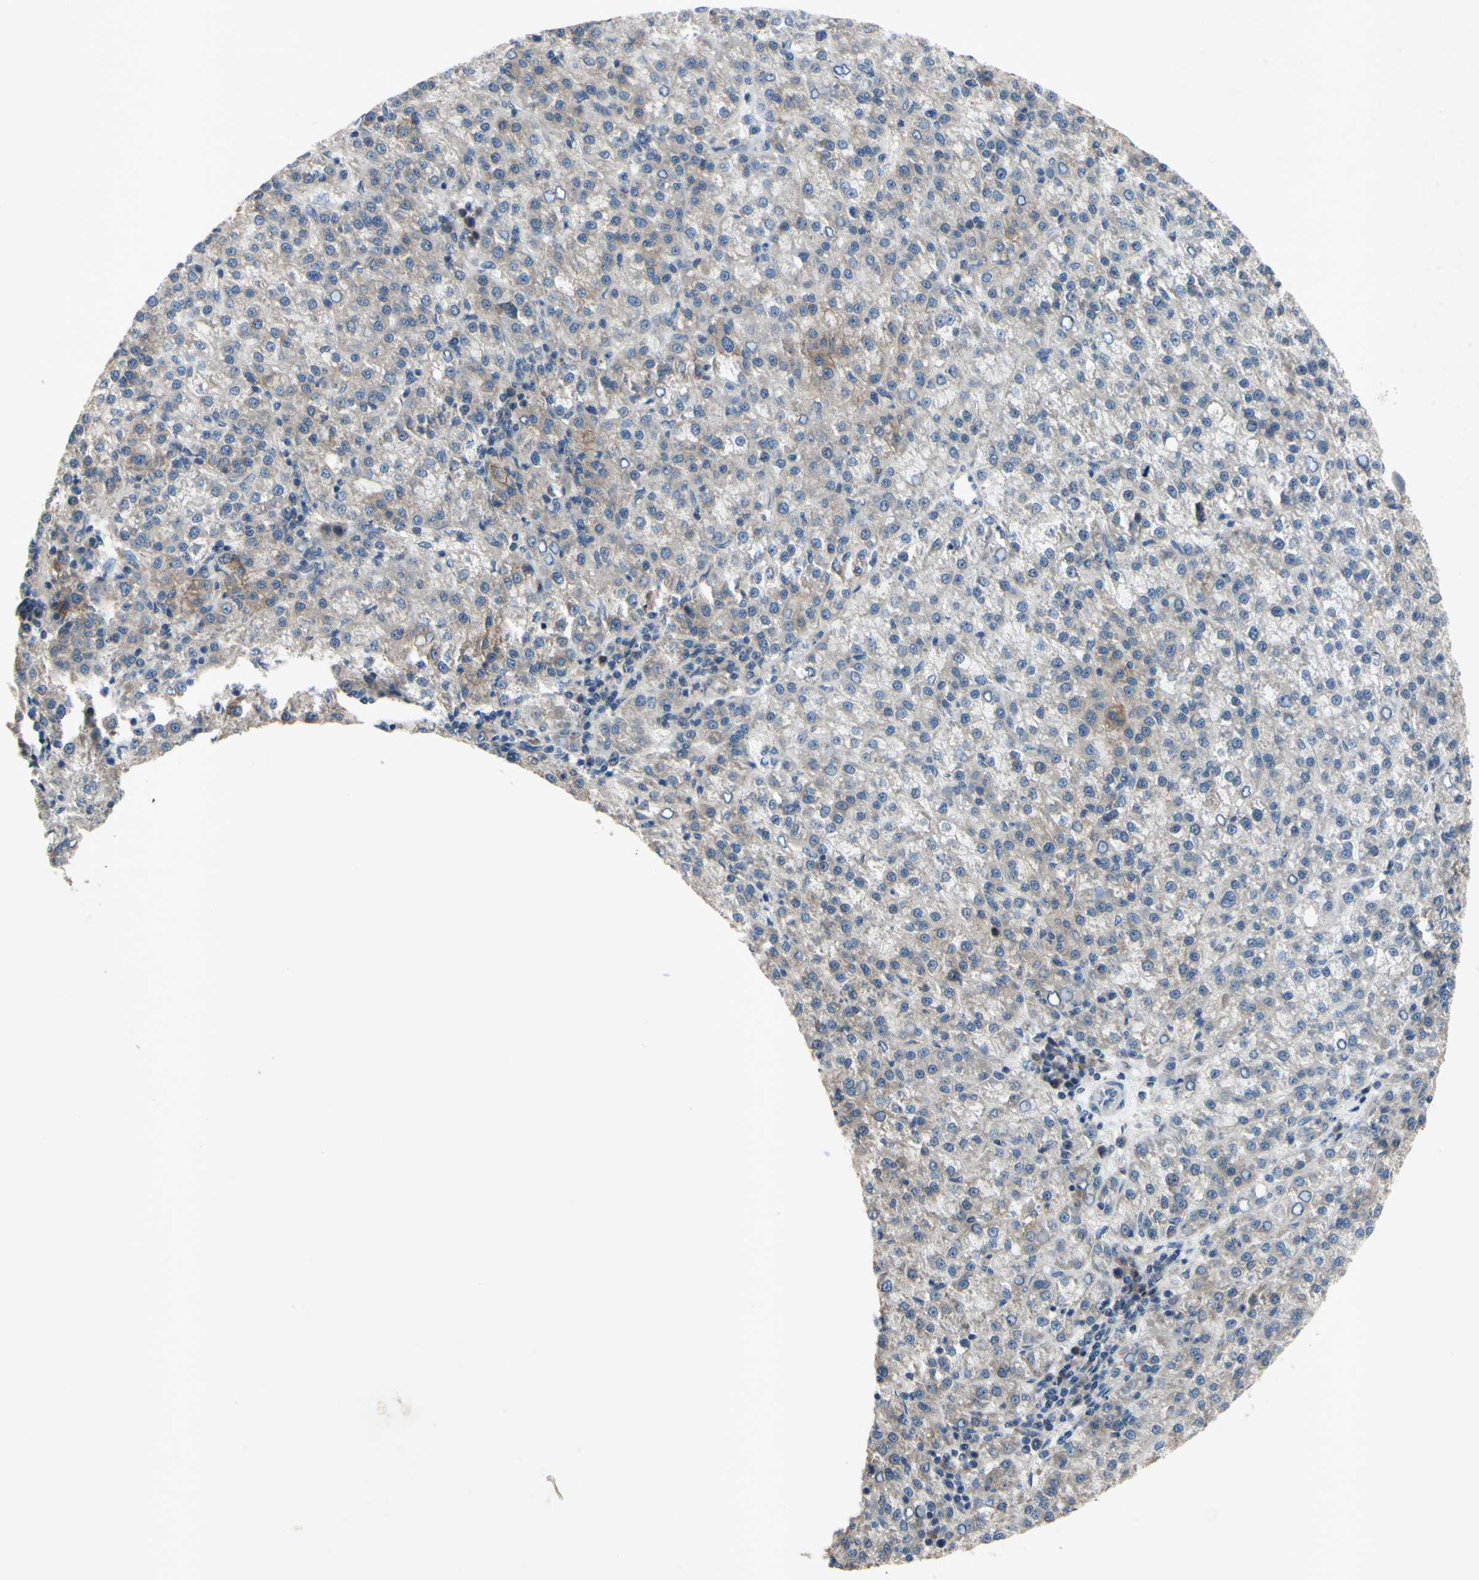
{"staining": {"intensity": "weak", "quantity": "<25%", "location": "cytoplasmic/membranous"}, "tissue": "liver cancer", "cell_type": "Tumor cells", "image_type": "cancer", "snomed": [{"axis": "morphology", "description": "Carcinoma, Hepatocellular, NOS"}, {"axis": "topography", "description": "Liver"}], "caption": "High power microscopy image of an immunohistochemistry (IHC) histopathology image of liver cancer, revealing no significant expression in tumor cells.", "gene": "HILPDA", "patient": {"sex": "female", "age": 58}}